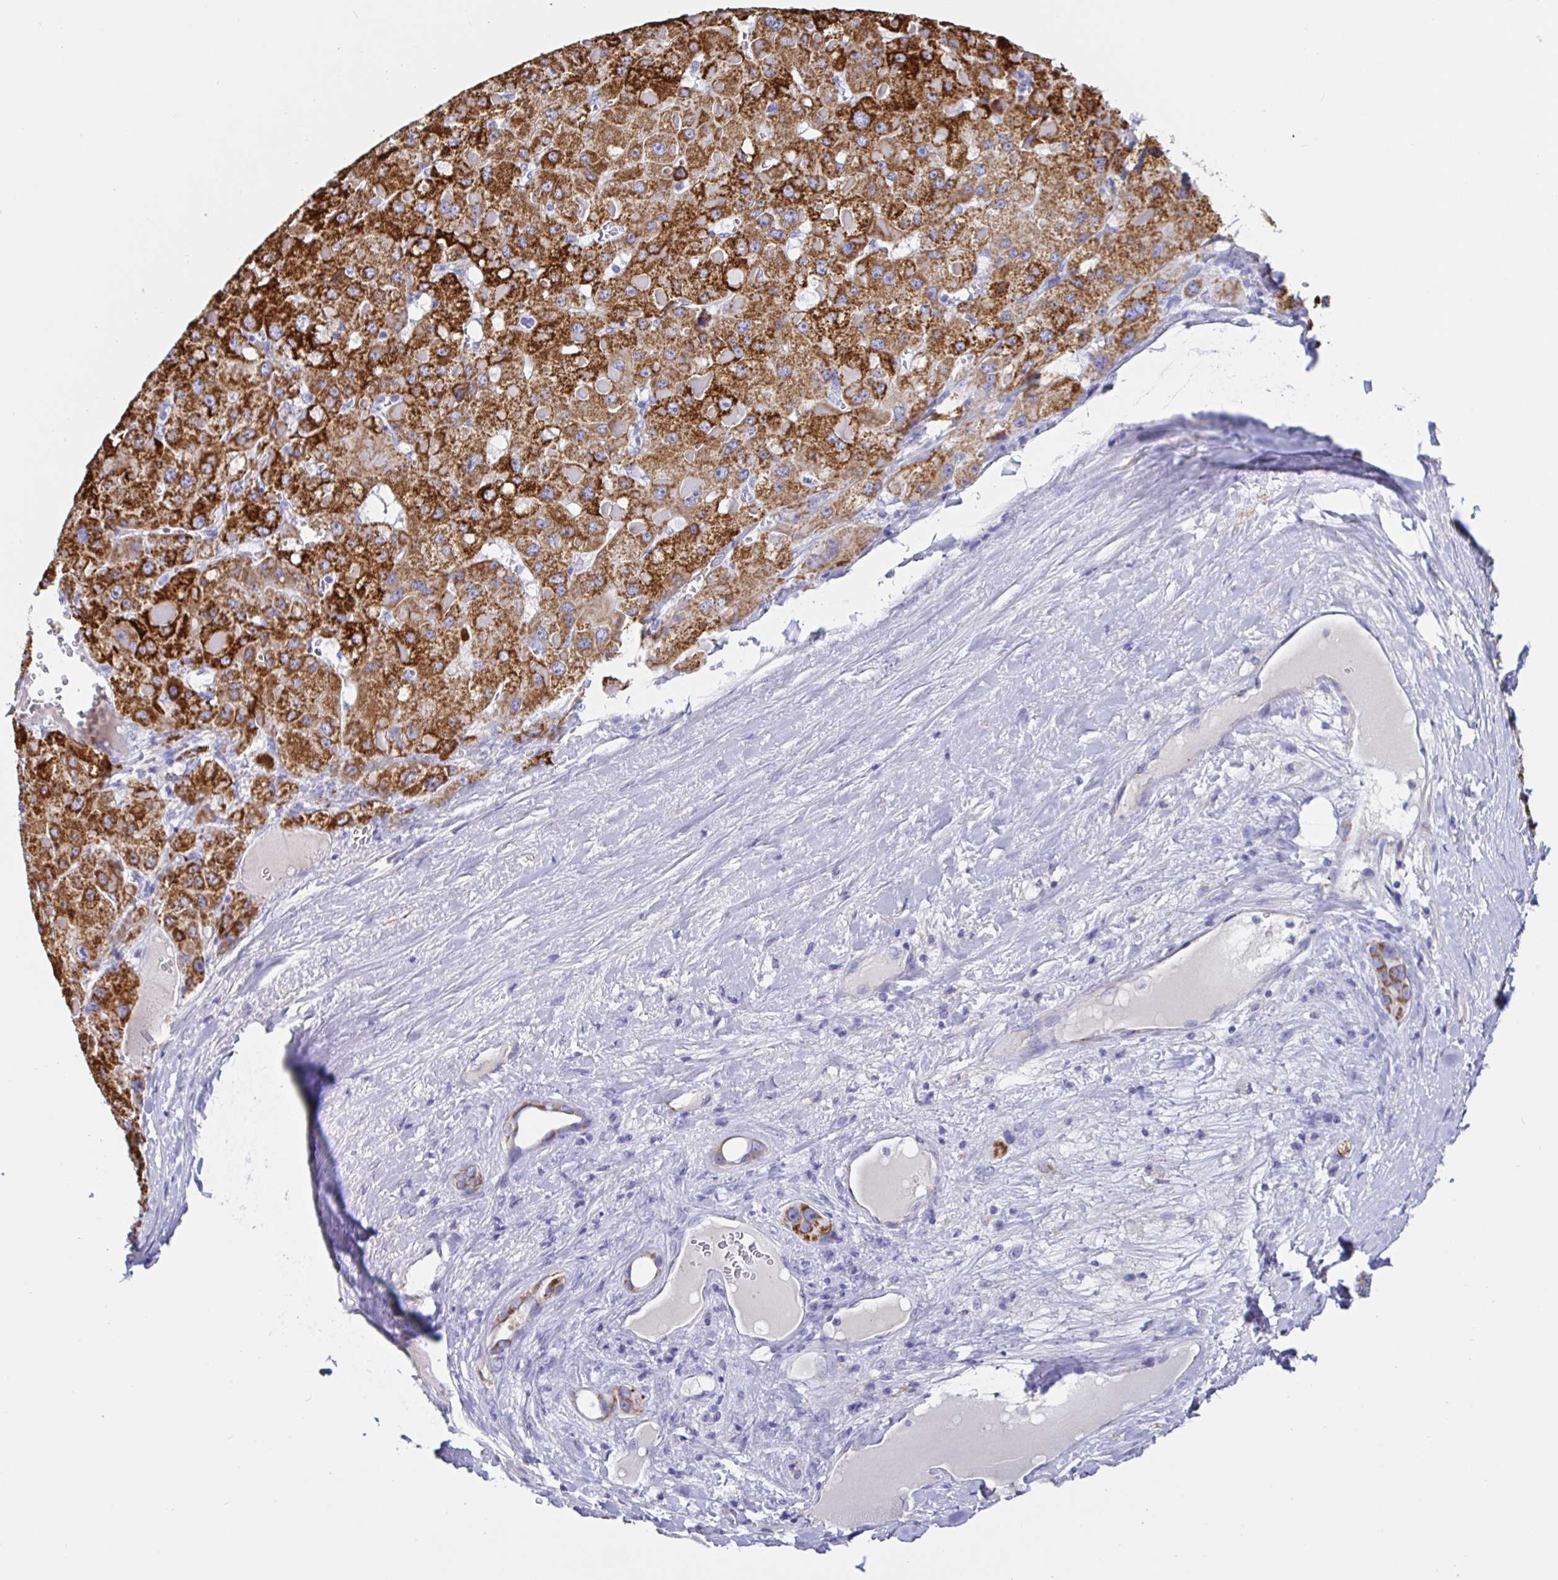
{"staining": {"intensity": "strong", "quantity": ">75%", "location": "cytoplasmic/membranous"}, "tissue": "liver cancer", "cell_type": "Tumor cells", "image_type": "cancer", "snomed": [{"axis": "morphology", "description": "Carcinoma, Hepatocellular, NOS"}, {"axis": "topography", "description": "Liver"}], "caption": "About >75% of tumor cells in liver cancer (hepatocellular carcinoma) display strong cytoplasmic/membranous protein positivity as visualized by brown immunohistochemical staining.", "gene": "MAOA", "patient": {"sex": "female", "age": 73}}